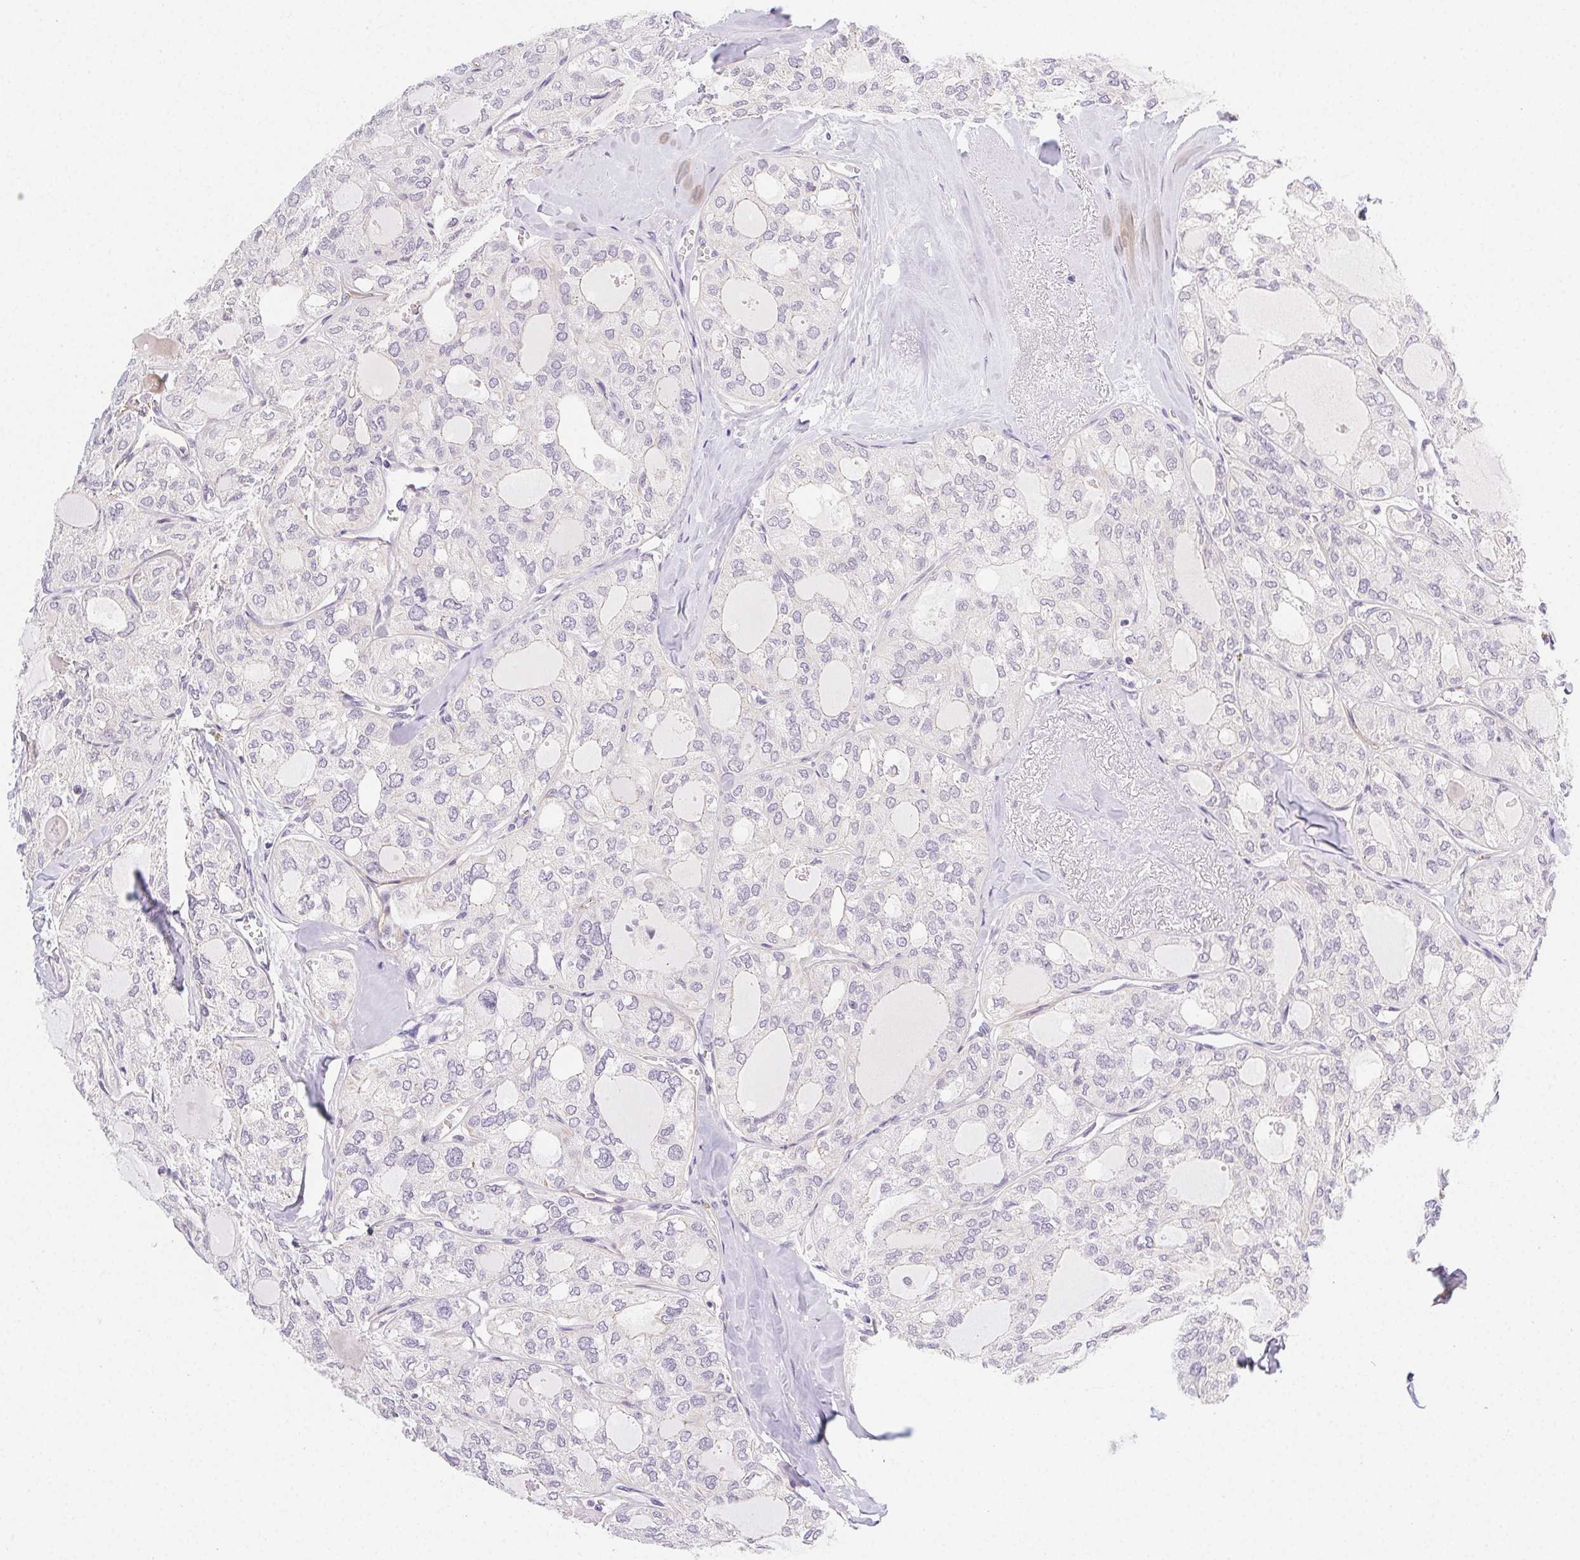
{"staining": {"intensity": "negative", "quantity": "none", "location": "none"}, "tissue": "thyroid cancer", "cell_type": "Tumor cells", "image_type": "cancer", "snomed": [{"axis": "morphology", "description": "Follicular adenoma carcinoma, NOS"}, {"axis": "topography", "description": "Thyroid gland"}], "caption": "This is a photomicrograph of IHC staining of follicular adenoma carcinoma (thyroid), which shows no expression in tumor cells. Nuclei are stained in blue.", "gene": "CSN1S1", "patient": {"sex": "male", "age": 75}}